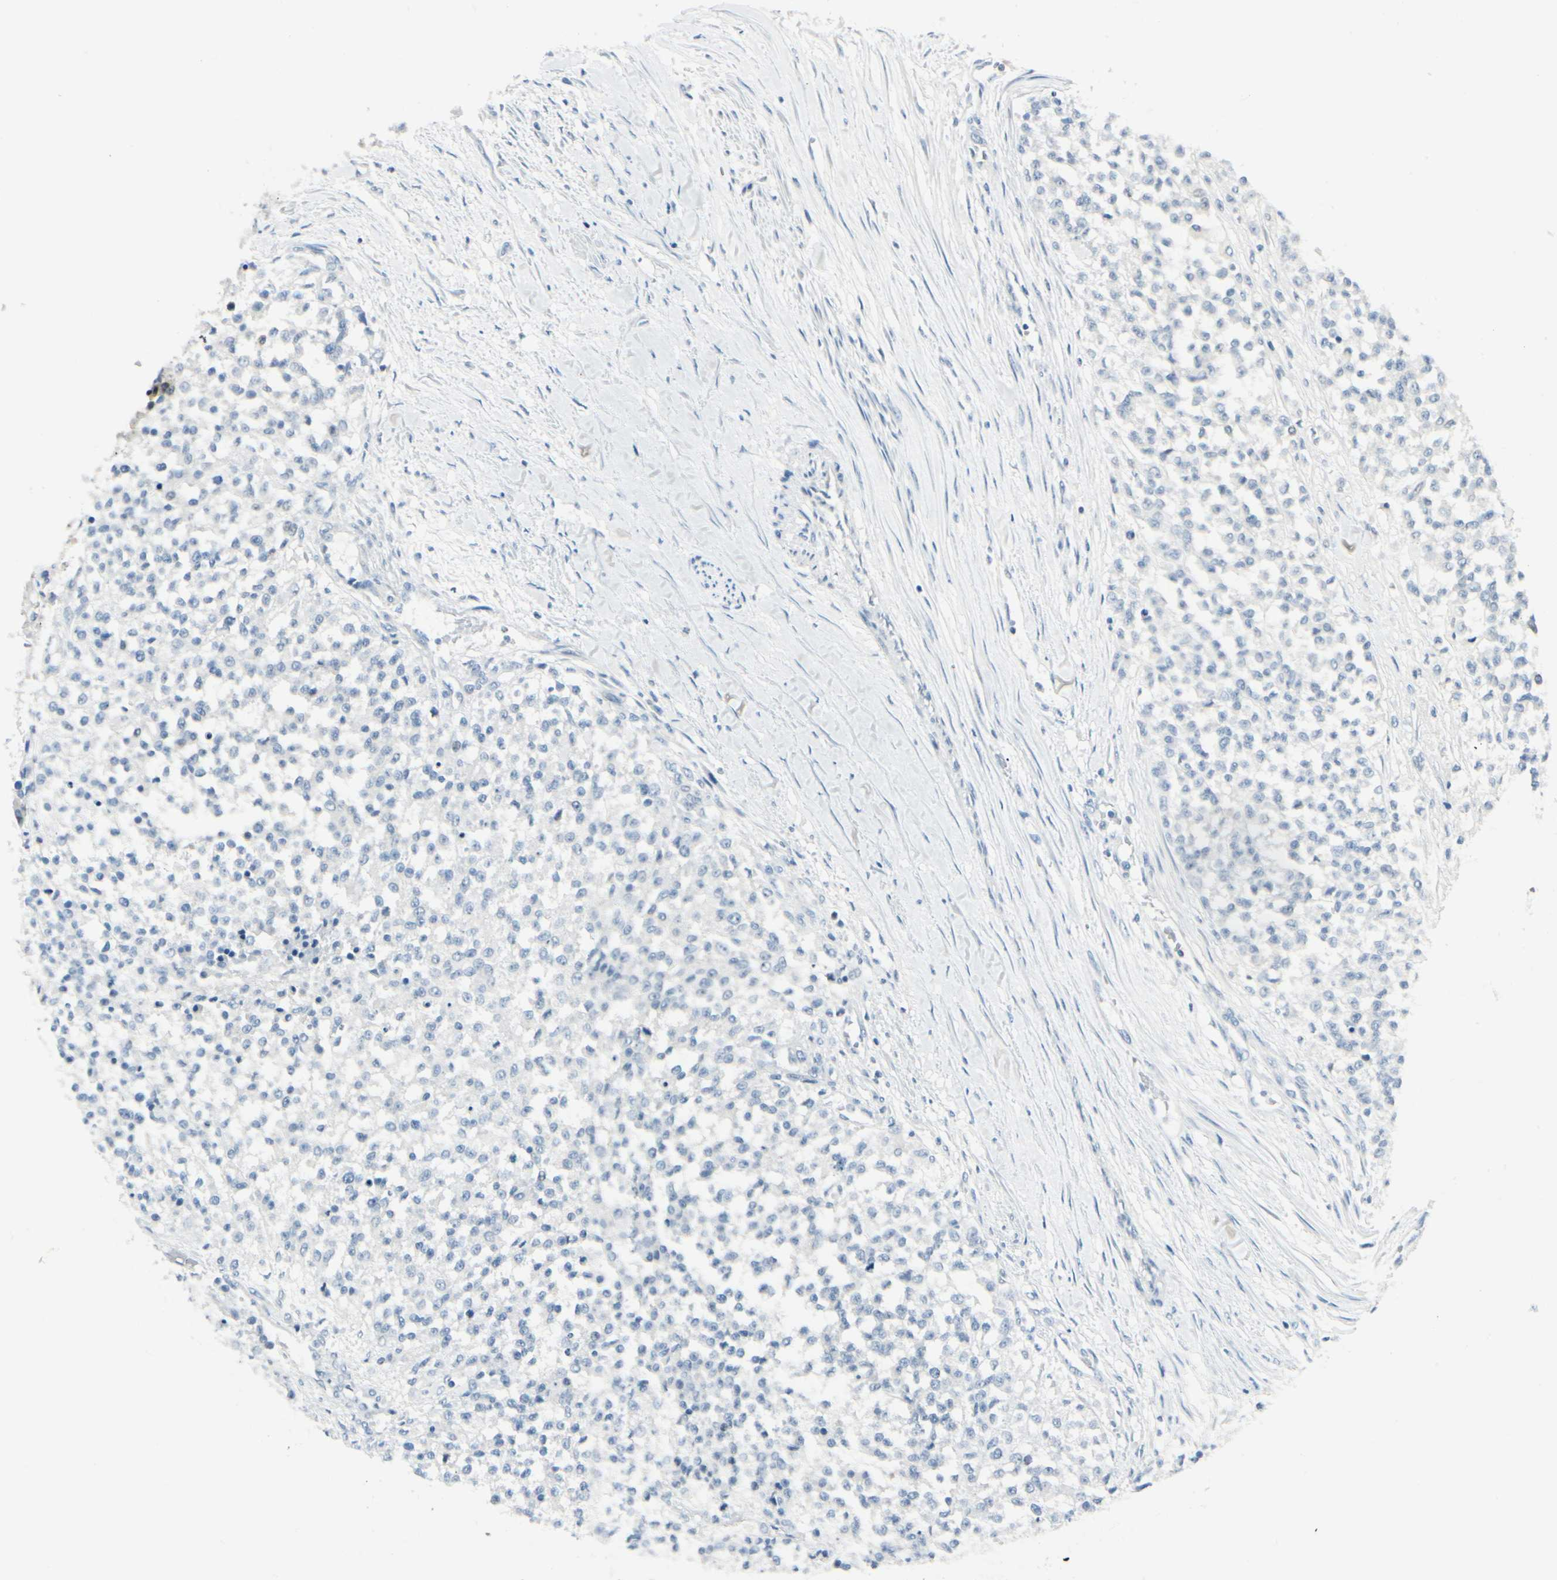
{"staining": {"intensity": "negative", "quantity": "none", "location": "none"}, "tissue": "testis cancer", "cell_type": "Tumor cells", "image_type": "cancer", "snomed": [{"axis": "morphology", "description": "Seminoma, NOS"}, {"axis": "topography", "description": "Testis"}], "caption": "Immunohistochemical staining of human seminoma (testis) displays no significant expression in tumor cells.", "gene": "ZSCAN1", "patient": {"sex": "male", "age": 59}}